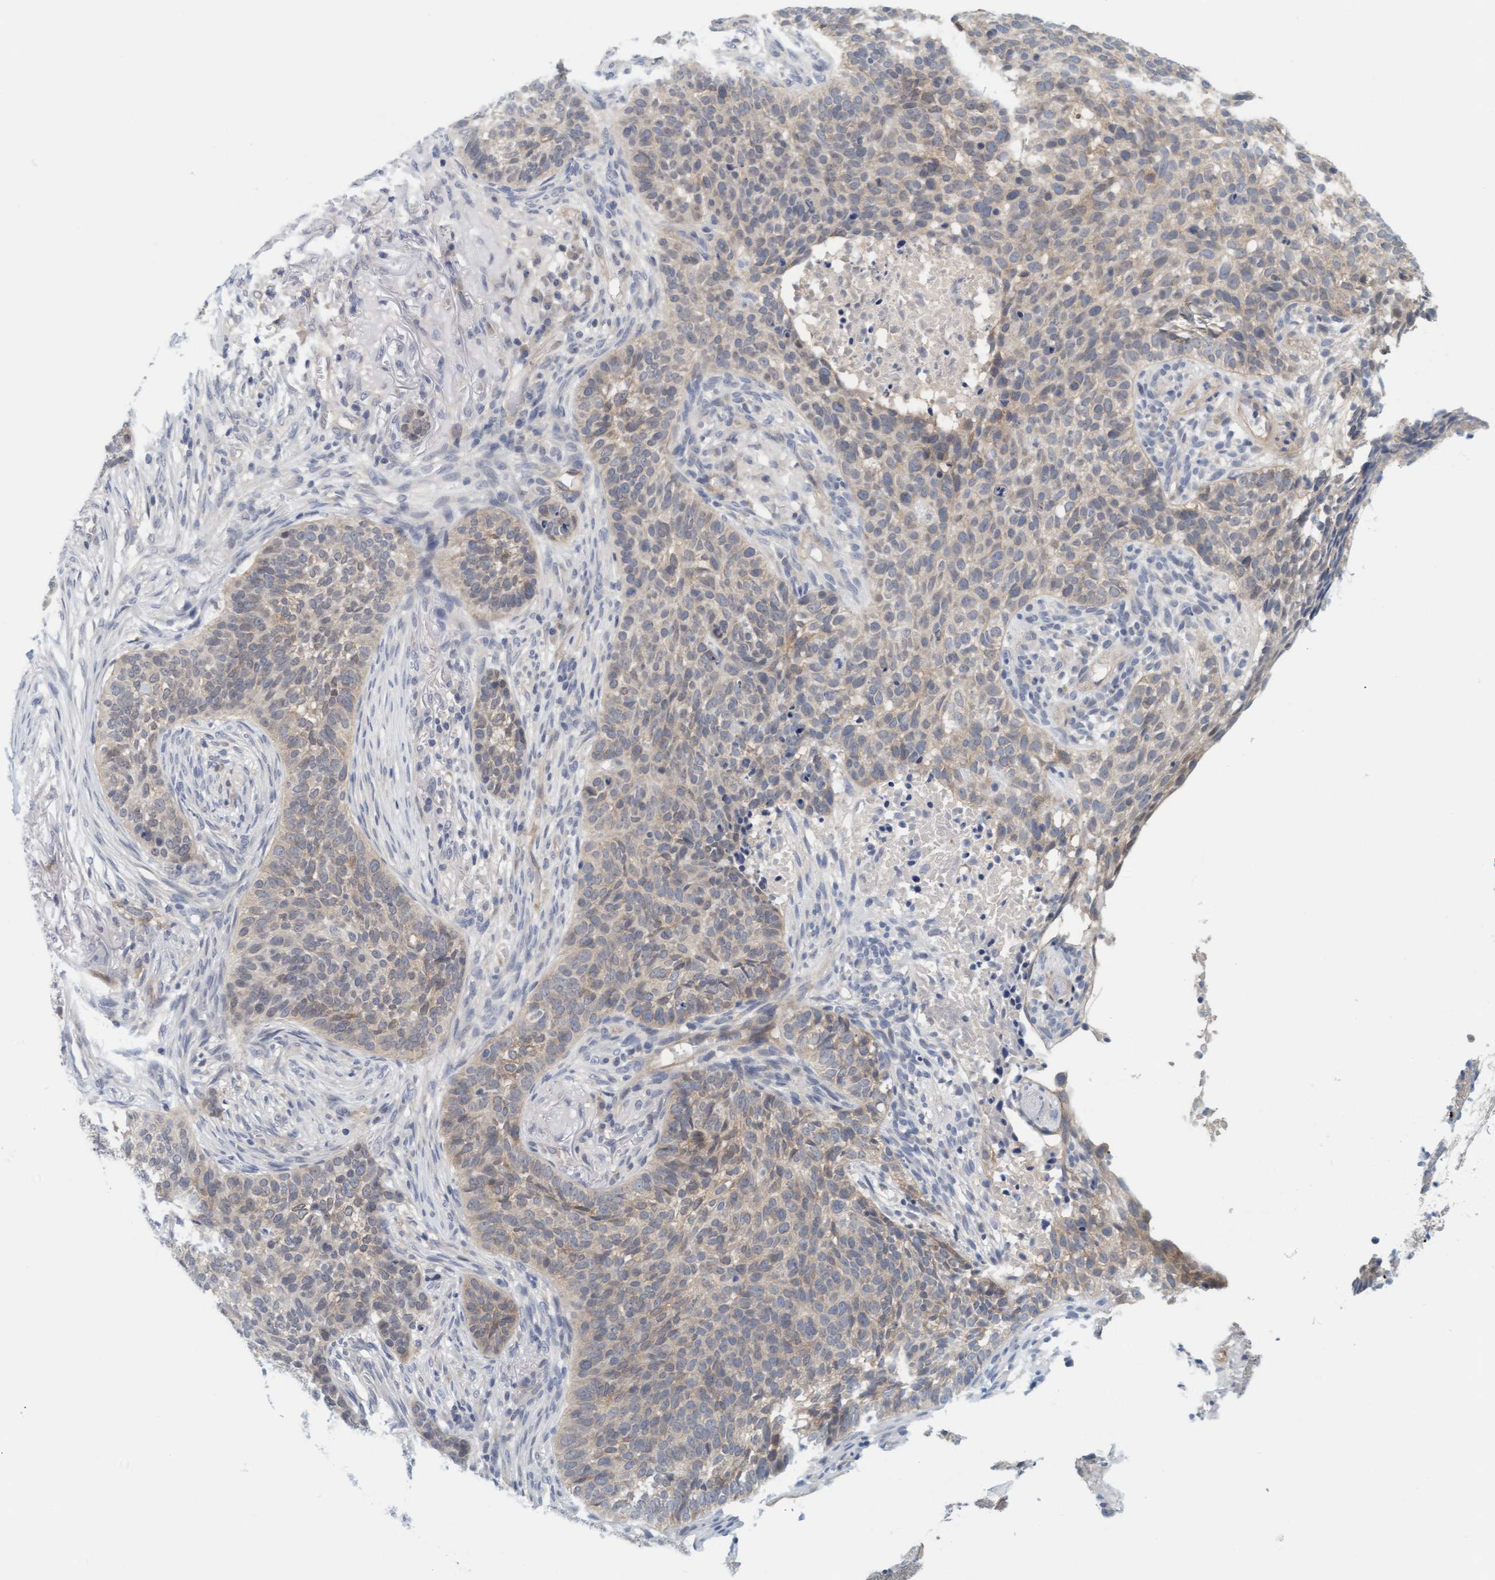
{"staining": {"intensity": "weak", "quantity": "<25%", "location": "cytoplasmic/membranous,nuclear"}, "tissue": "skin cancer", "cell_type": "Tumor cells", "image_type": "cancer", "snomed": [{"axis": "morphology", "description": "Basal cell carcinoma"}, {"axis": "topography", "description": "Skin"}], "caption": "Immunohistochemistry image of neoplastic tissue: human skin cancer stained with DAB shows no significant protein positivity in tumor cells. The staining was performed using DAB (3,3'-diaminobenzidine) to visualize the protein expression in brown, while the nuclei were stained in blue with hematoxylin (Magnification: 20x).", "gene": "TSTD2", "patient": {"sex": "male", "age": 85}}